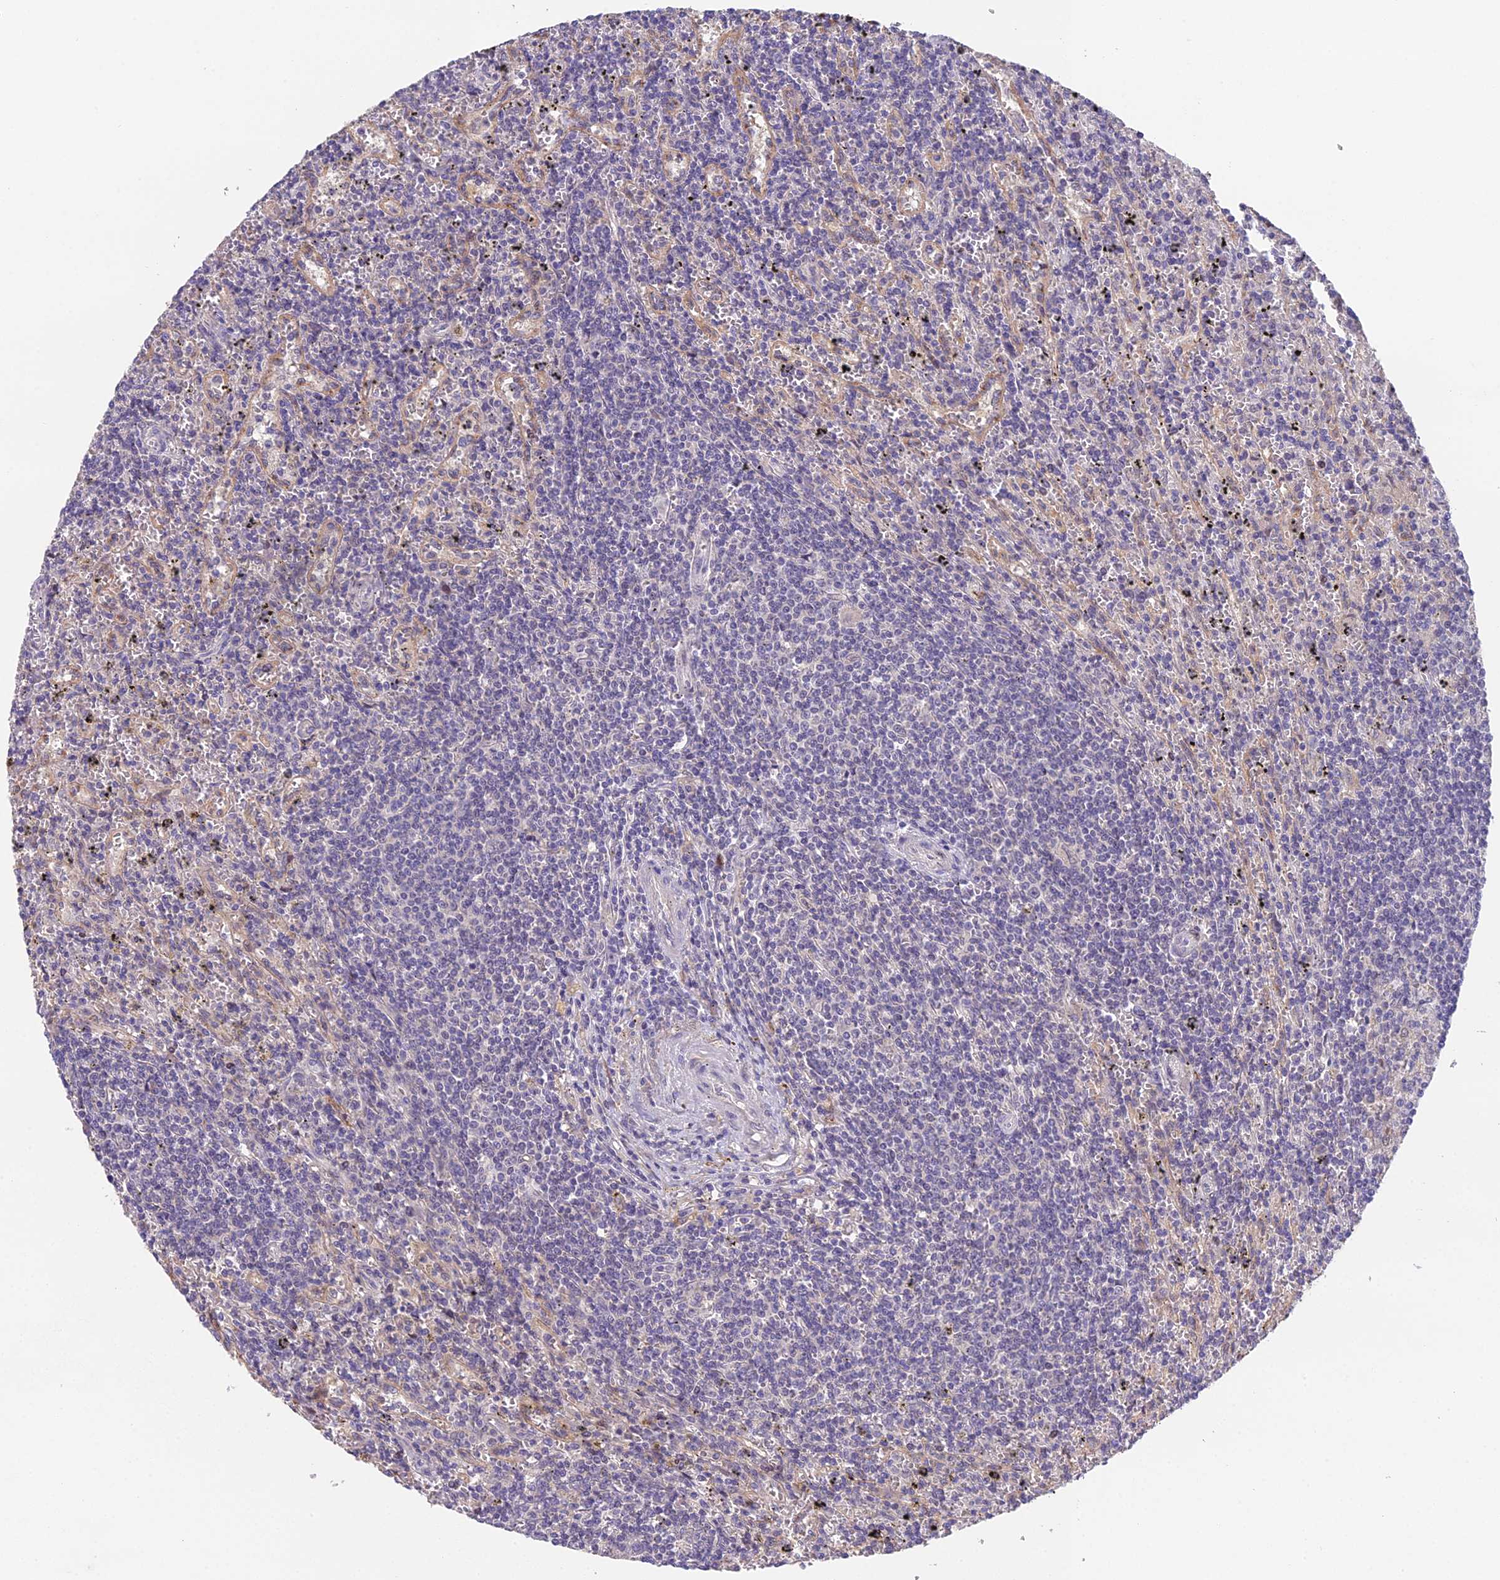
{"staining": {"intensity": "negative", "quantity": "none", "location": "none"}, "tissue": "lymphoma", "cell_type": "Tumor cells", "image_type": "cancer", "snomed": [{"axis": "morphology", "description": "Malignant lymphoma, non-Hodgkin's type, Low grade"}, {"axis": "topography", "description": "Spleen"}], "caption": "An IHC histopathology image of lymphoma is shown. There is no staining in tumor cells of lymphoma. Brightfield microscopy of immunohistochemistry stained with DAB (brown) and hematoxylin (blue), captured at high magnification.", "gene": "PUS10", "patient": {"sex": "male", "age": 76}}